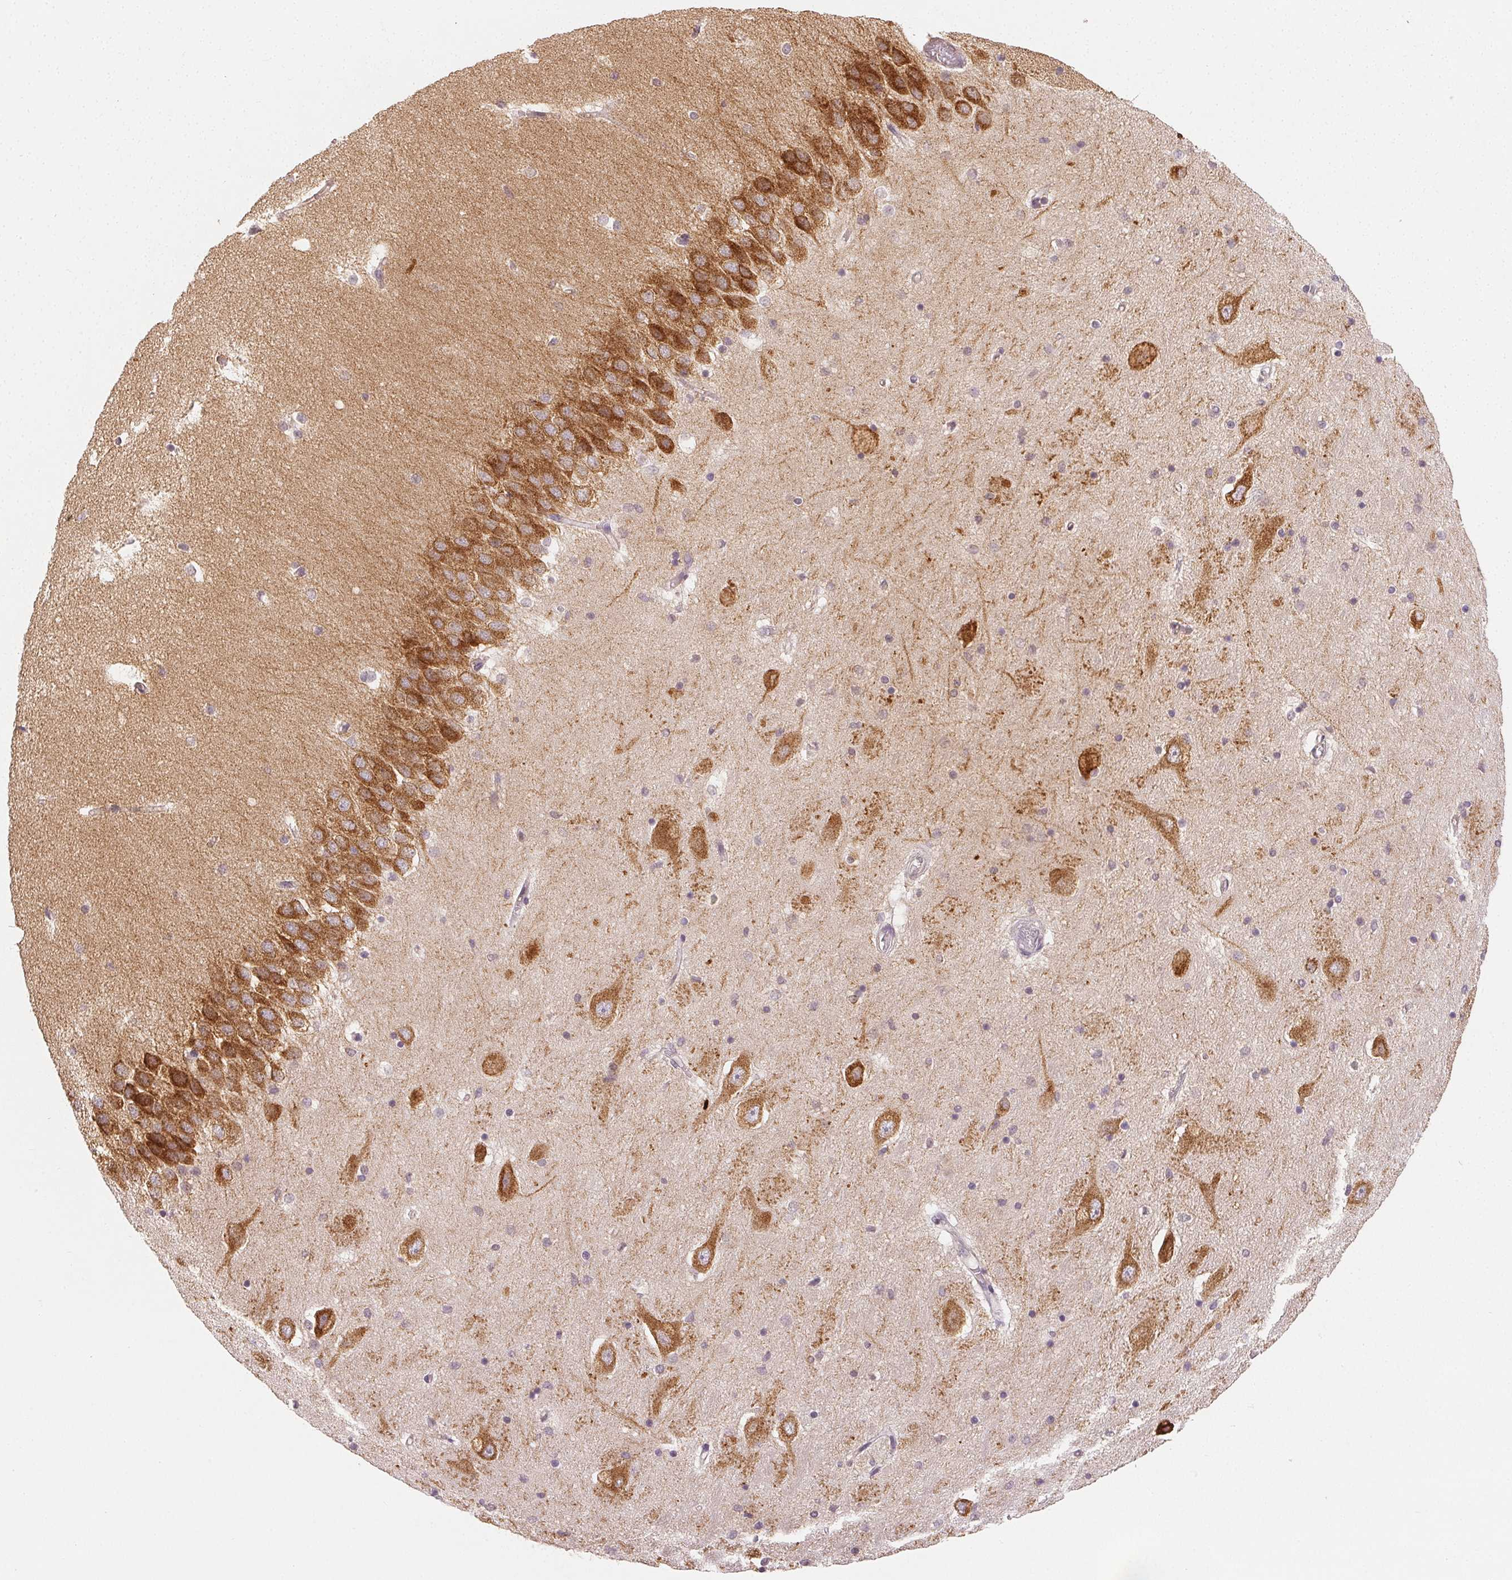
{"staining": {"intensity": "moderate", "quantity": "<25%", "location": "cytoplasmic/membranous"}, "tissue": "hippocampus", "cell_type": "Glial cells", "image_type": "normal", "snomed": [{"axis": "morphology", "description": "Normal tissue, NOS"}, {"axis": "topography", "description": "Hippocampus"}], "caption": "This micrograph shows immunohistochemistry (IHC) staining of normal hippocampus, with low moderate cytoplasmic/membranous staining in about <25% of glial cells.", "gene": "SEZ6L2", "patient": {"sex": "male", "age": 58}}